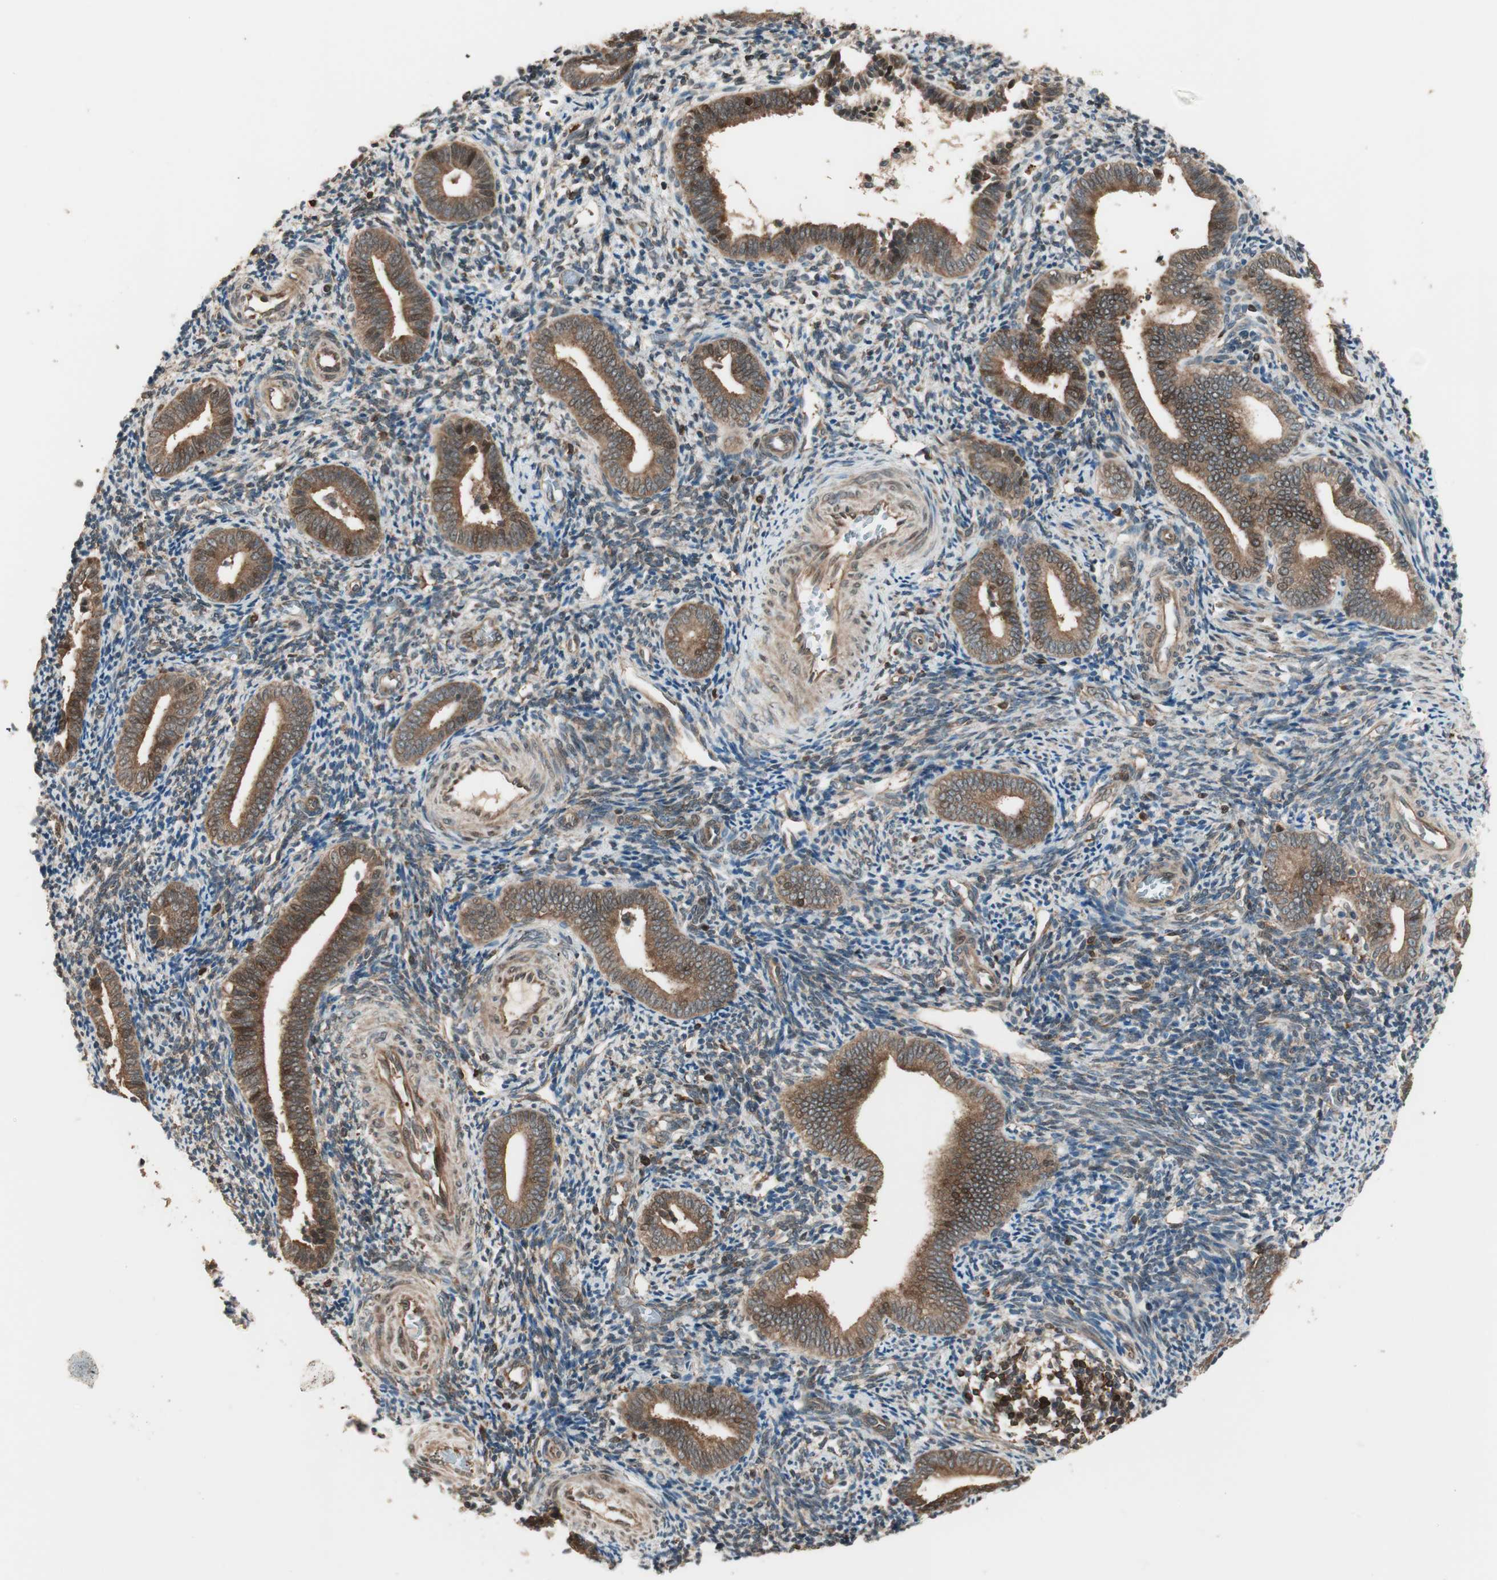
{"staining": {"intensity": "moderate", "quantity": "25%-75%", "location": "cytoplasmic/membranous"}, "tissue": "endometrium", "cell_type": "Cells in endometrial stroma", "image_type": "normal", "snomed": [{"axis": "morphology", "description": "Normal tissue, NOS"}, {"axis": "topography", "description": "Uterus"}, {"axis": "topography", "description": "Endometrium"}], "caption": "Immunohistochemical staining of benign human endometrium reveals moderate cytoplasmic/membranous protein expression in about 25%-75% of cells in endometrial stroma.", "gene": "CNOT4", "patient": {"sex": "female", "age": 33}}